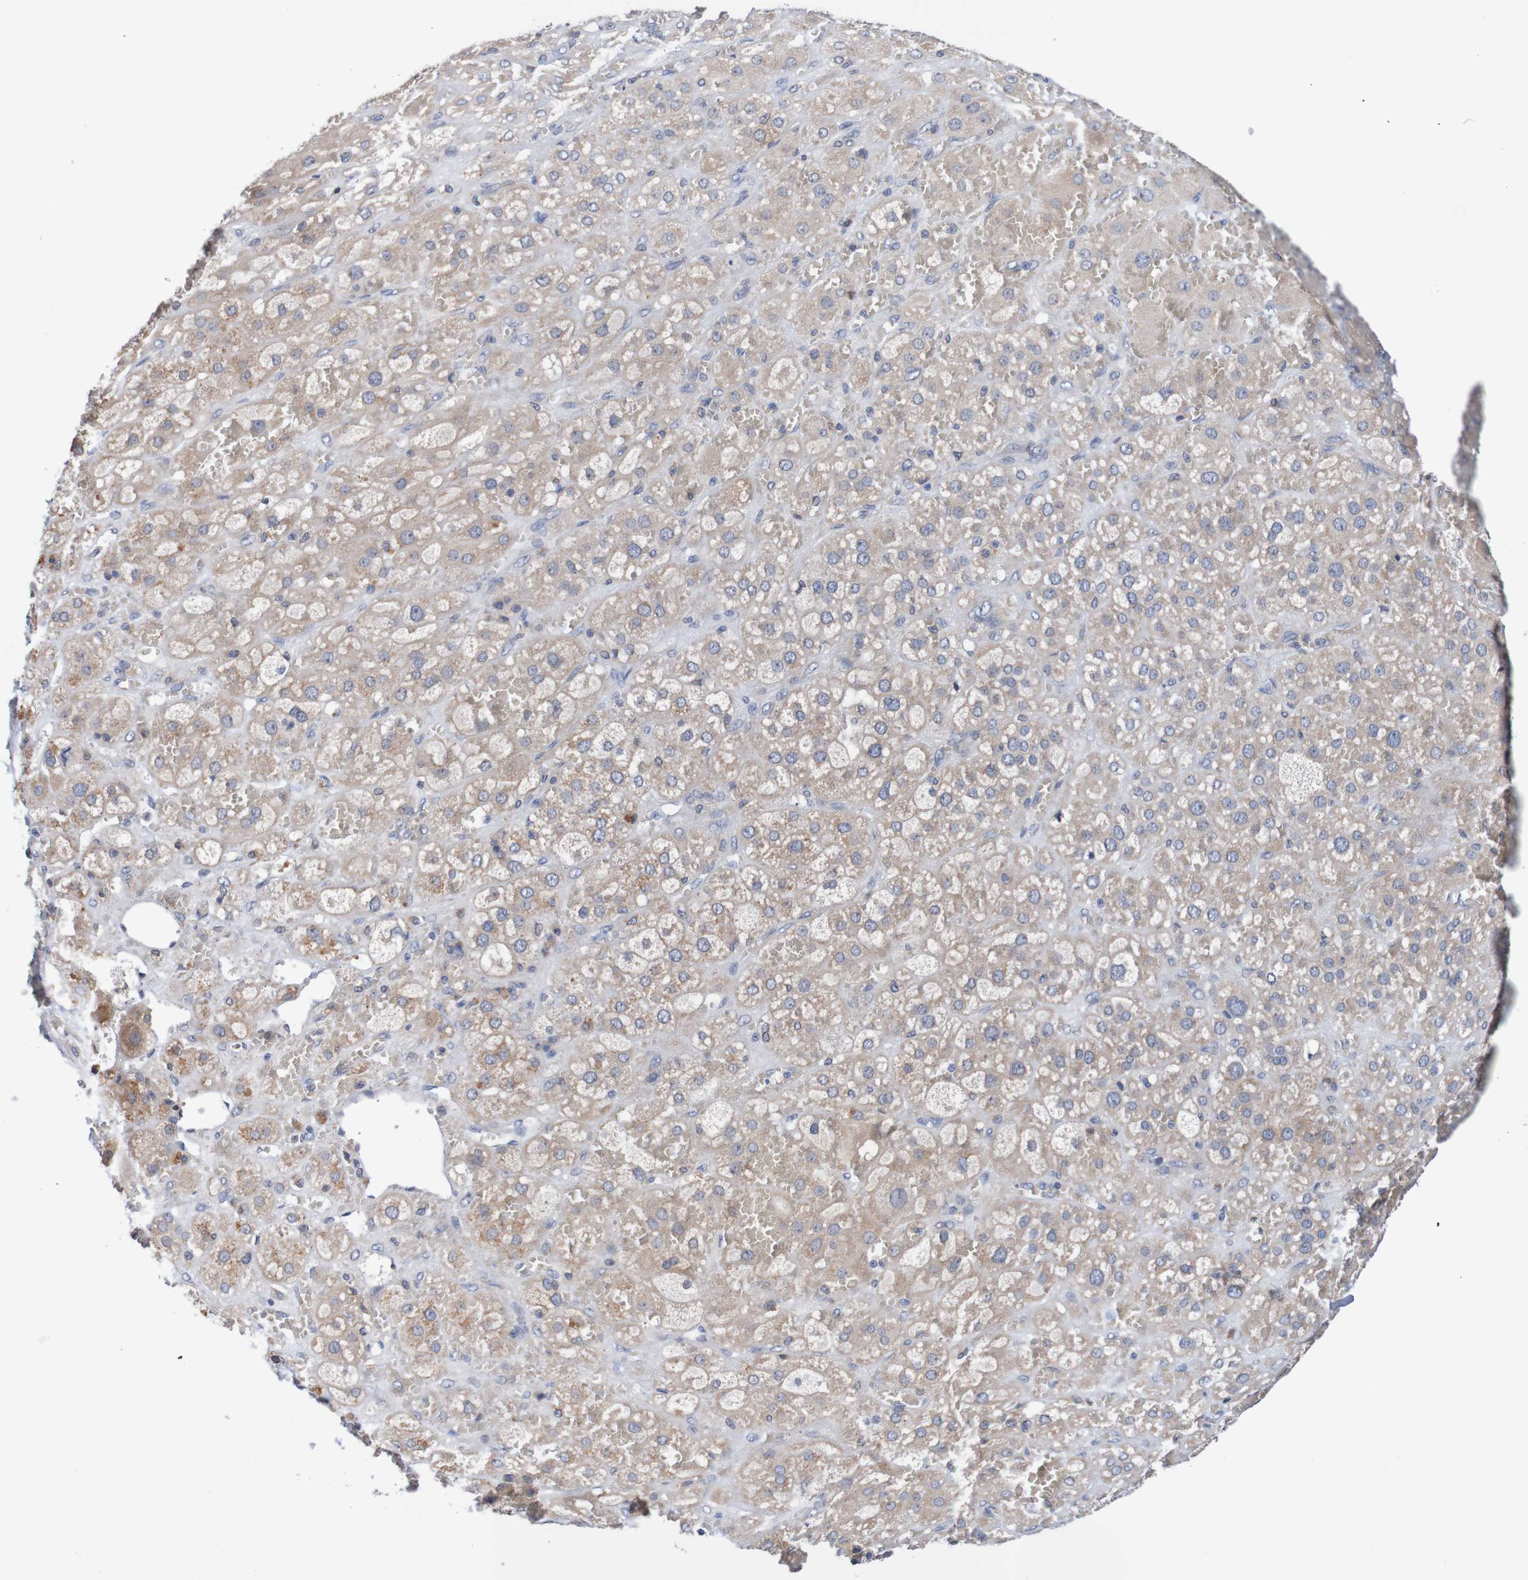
{"staining": {"intensity": "moderate", "quantity": "25%-75%", "location": "cytoplasmic/membranous"}, "tissue": "adrenal gland", "cell_type": "Glandular cells", "image_type": "normal", "snomed": [{"axis": "morphology", "description": "Normal tissue, NOS"}, {"axis": "topography", "description": "Adrenal gland"}], "caption": "A histopathology image of adrenal gland stained for a protein exhibits moderate cytoplasmic/membranous brown staining in glandular cells. (Brightfield microscopy of DAB IHC at high magnification).", "gene": "FIBP", "patient": {"sex": "female", "age": 47}}